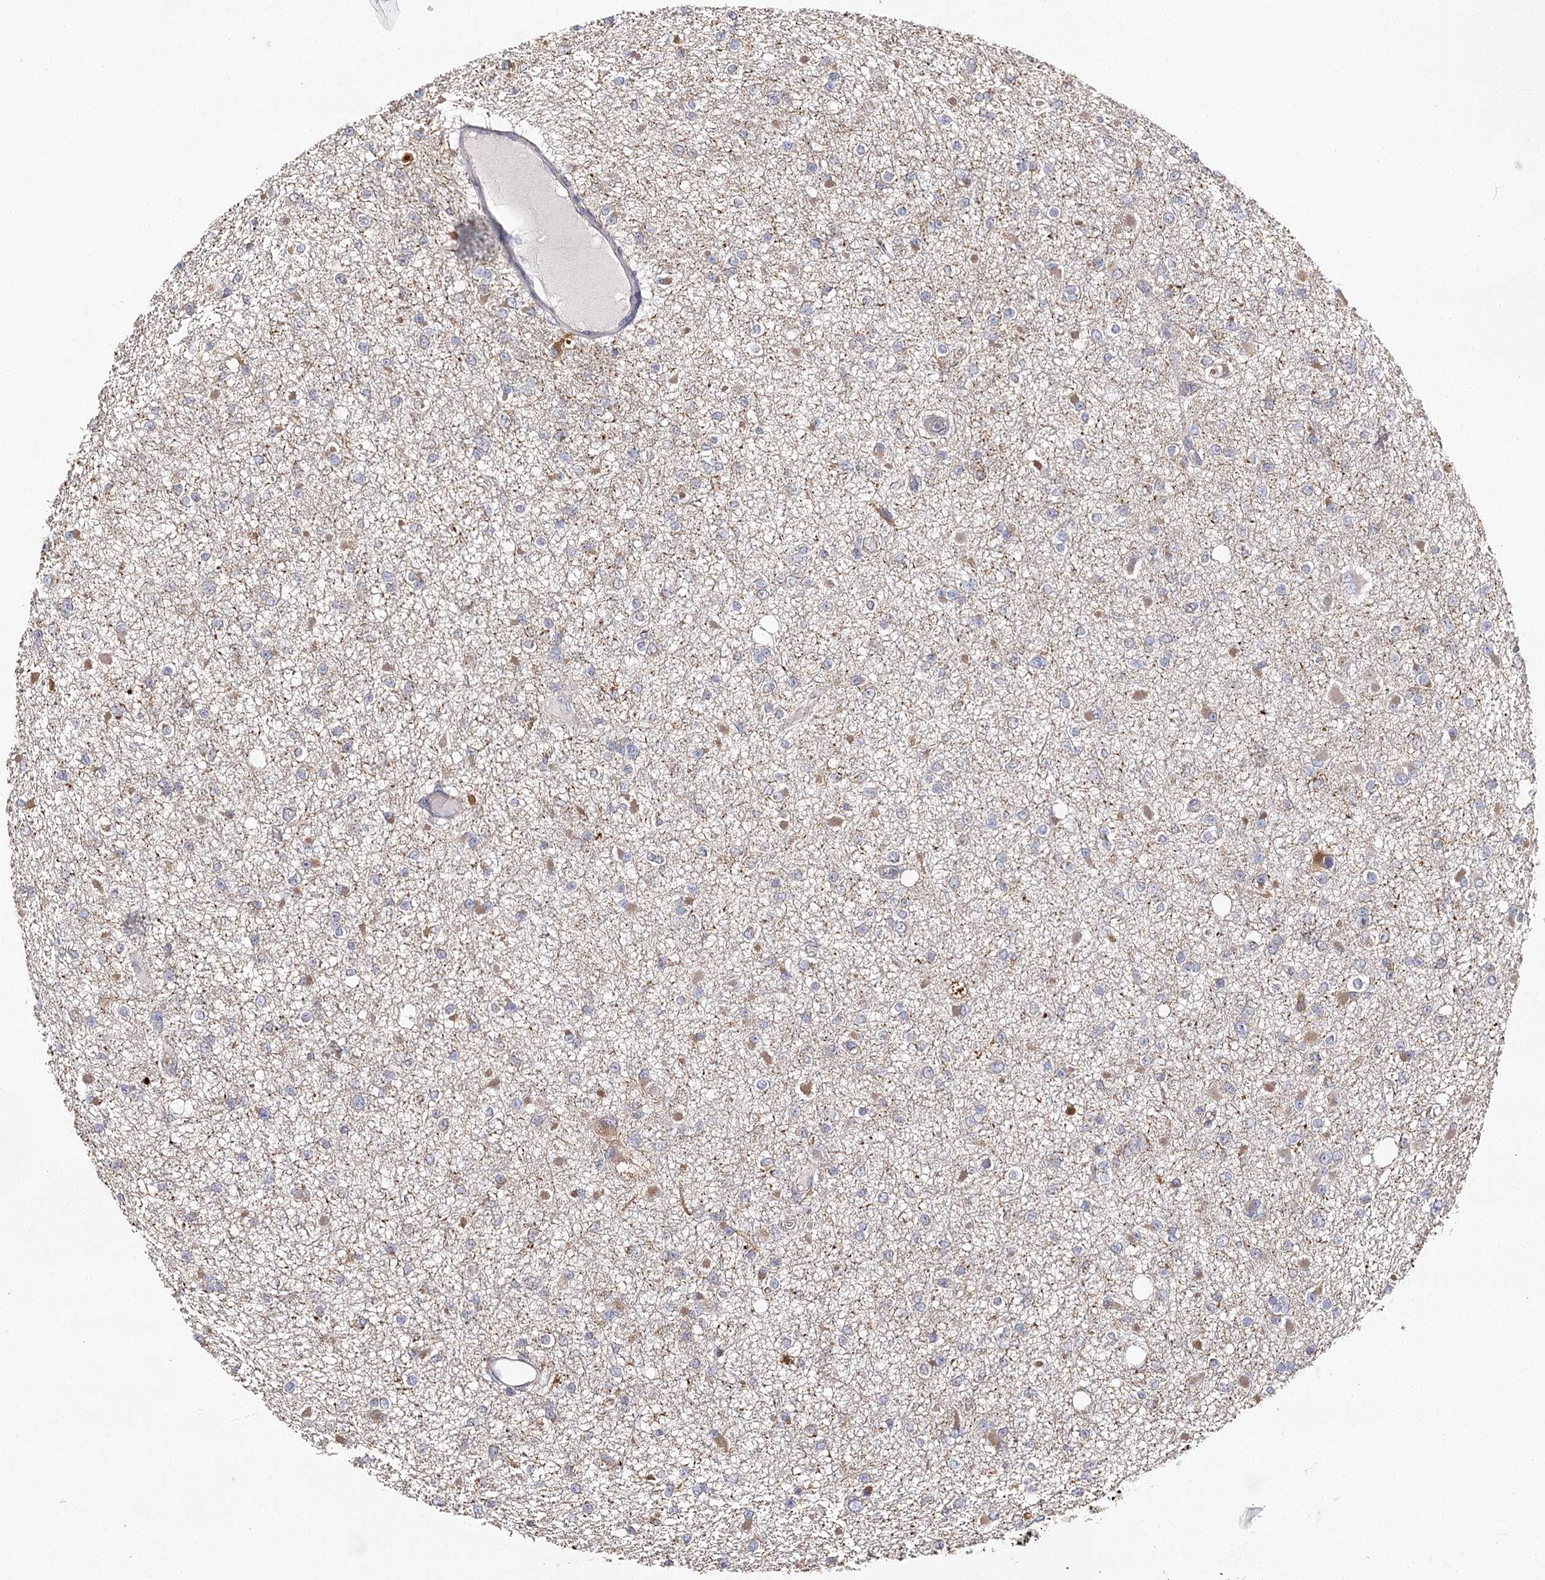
{"staining": {"intensity": "weak", "quantity": "25%-75%", "location": "cytoplasmic/membranous"}, "tissue": "glioma", "cell_type": "Tumor cells", "image_type": "cancer", "snomed": [{"axis": "morphology", "description": "Glioma, malignant, Low grade"}, {"axis": "topography", "description": "Brain"}], "caption": "Malignant glioma (low-grade) was stained to show a protein in brown. There is low levels of weak cytoplasmic/membranous expression in approximately 25%-75% of tumor cells.", "gene": "SEC24B", "patient": {"sex": "female", "age": 22}}